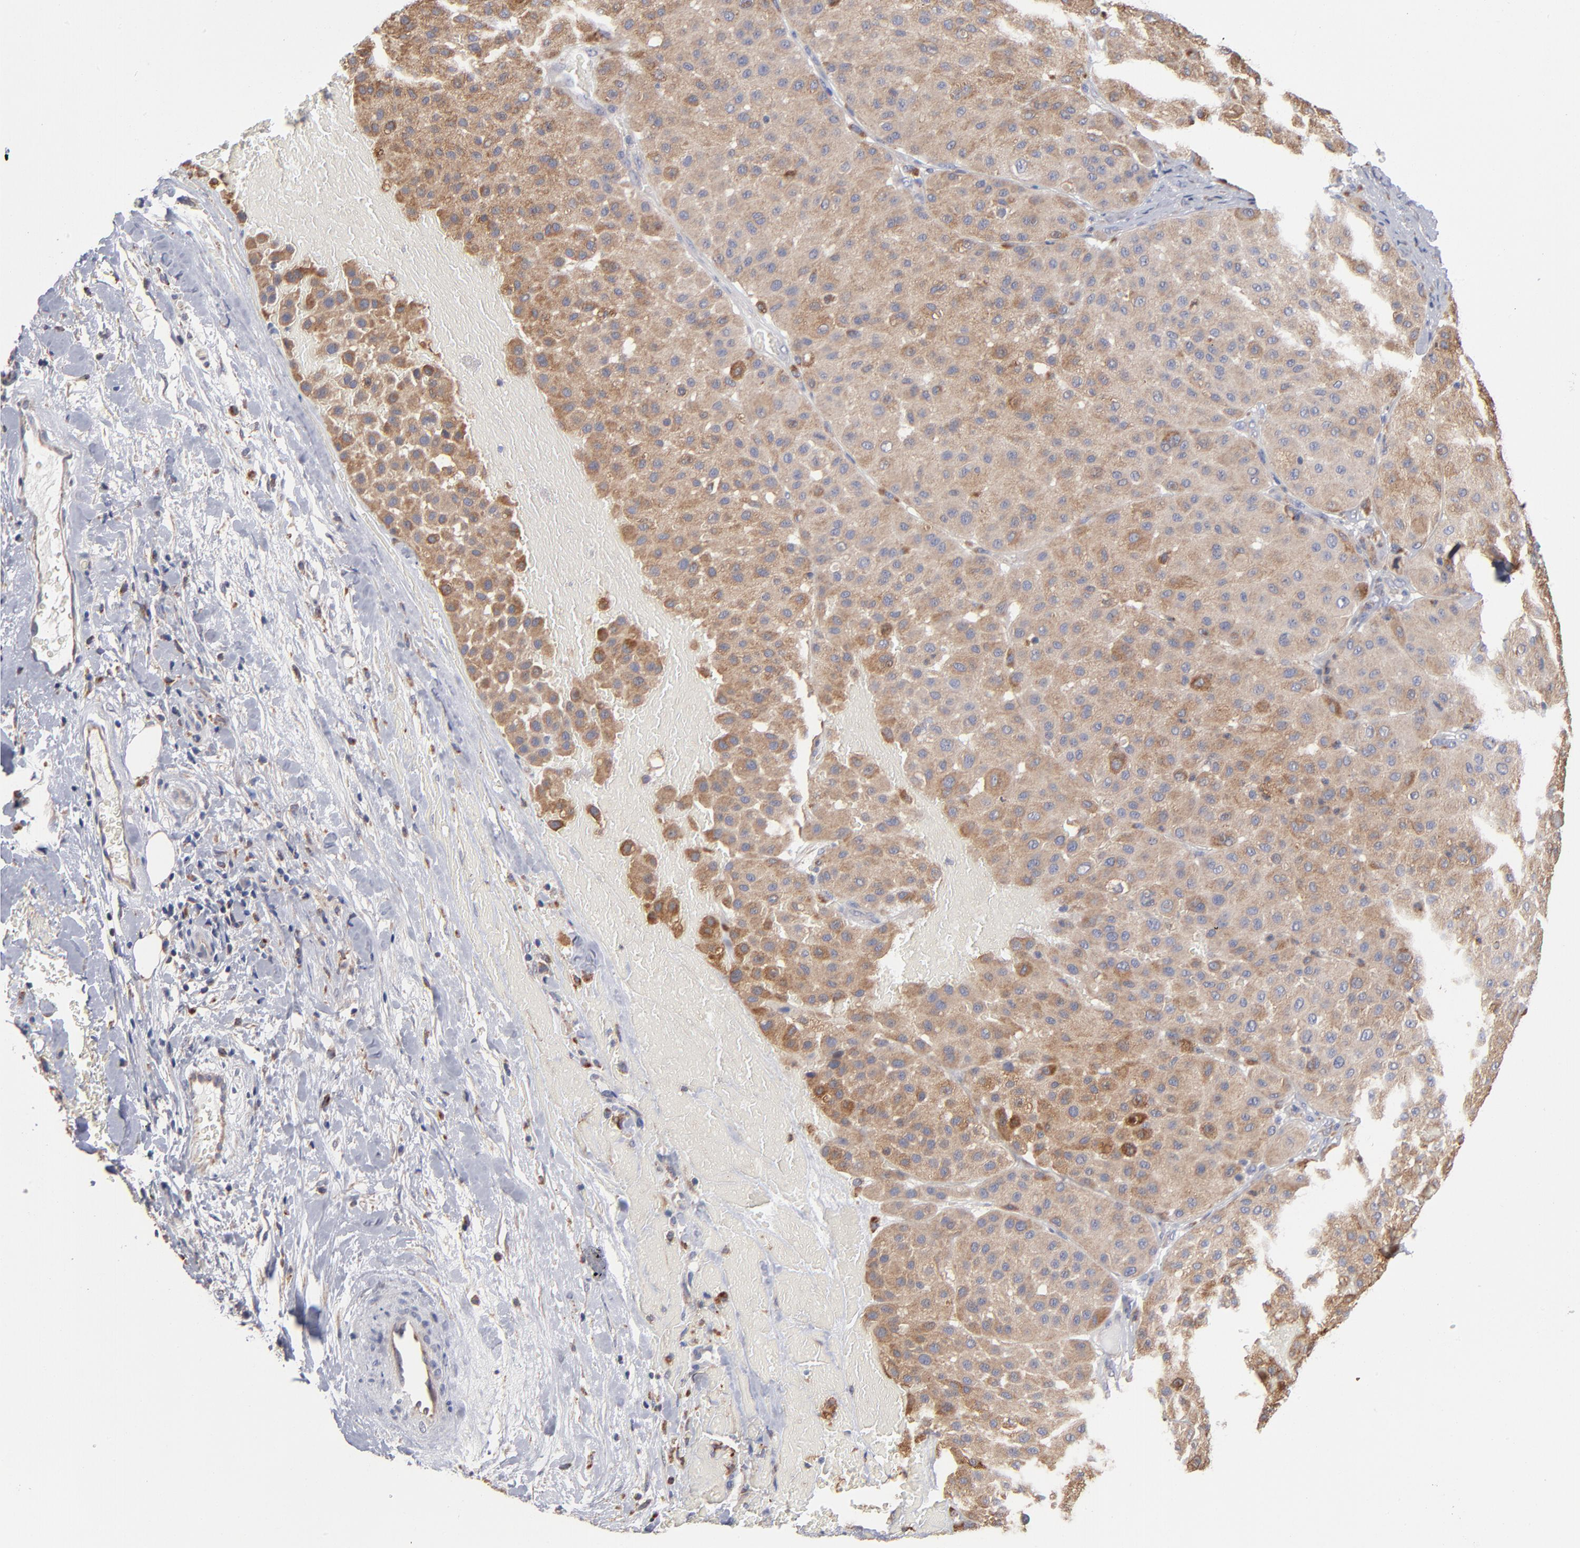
{"staining": {"intensity": "moderate", "quantity": ">75%", "location": "cytoplasmic/membranous"}, "tissue": "melanoma", "cell_type": "Tumor cells", "image_type": "cancer", "snomed": [{"axis": "morphology", "description": "Normal tissue, NOS"}, {"axis": "morphology", "description": "Malignant melanoma, Metastatic site"}, {"axis": "topography", "description": "Skin"}], "caption": "Protein expression analysis of human malignant melanoma (metastatic site) reveals moderate cytoplasmic/membranous positivity in about >75% of tumor cells.", "gene": "RRAGB", "patient": {"sex": "male", "age": 41}}